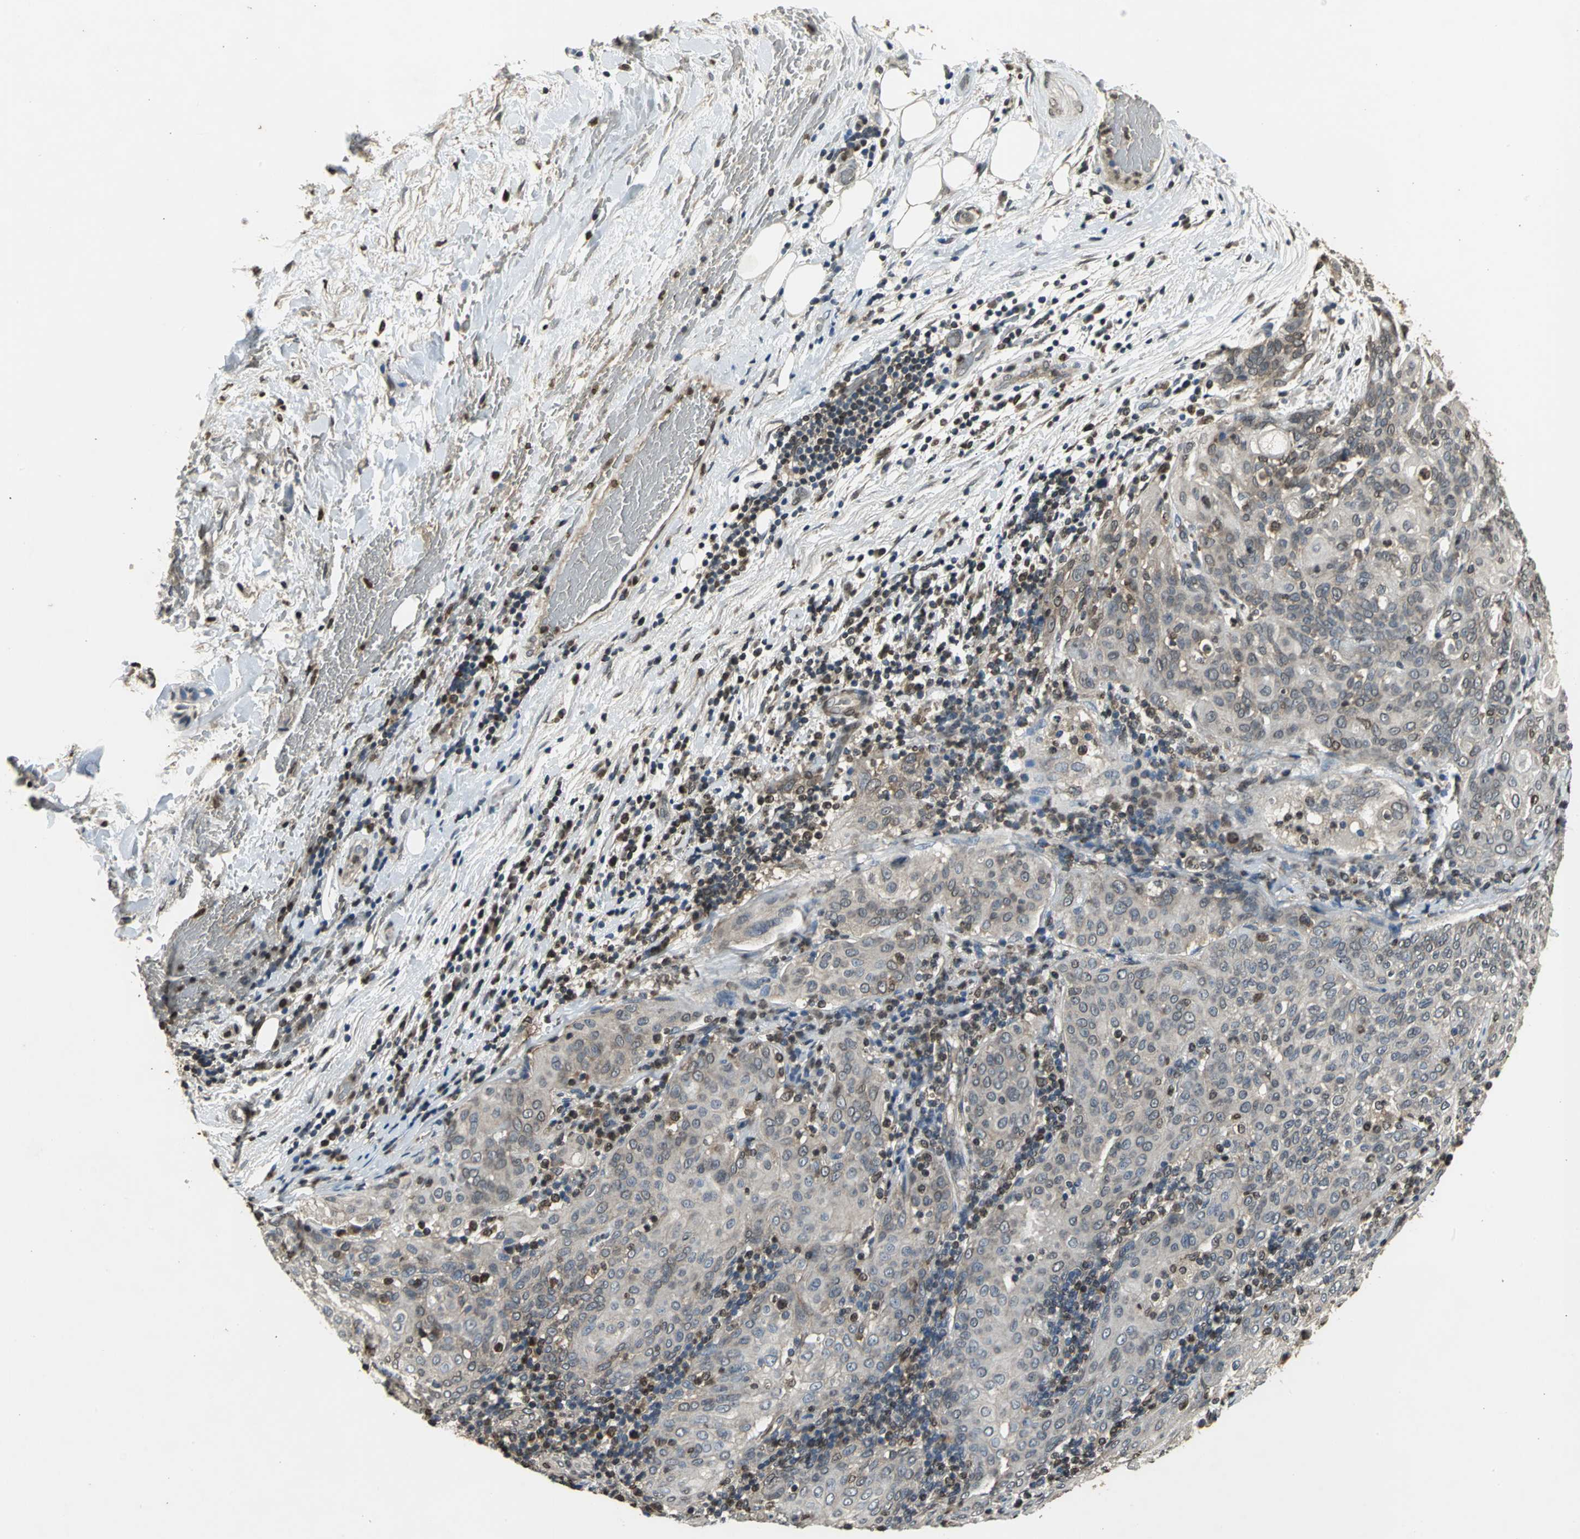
{"staining": {"intensity": "moderate", "quantity": ">75%", "location": "cytoplasmic/membranous,nuclear"}, "tissue": "lung cancer", "cell_type": "Tumor cells", "image_type": "cancer", "snomed": [{"axis": "morphology", "description": "Inflammation, NOS"}, {"axis": "morphology", "description": "Squamous cell carcinoma, NOS"}, {"axis": "topography", "description": "Lymph node"}, {"axis": "topography", "description": "Soft tissue"}, {"axis": "topography", "description": "Lung"}], "caption": "Immunohistochemistry (IHC) staining of squamous cell carcinoma (lung), which demonstrates medium levels of moderate cytoplasmic/membranous and nuclear staining in approximately >75% of tumor cells indicating moderate cytoplasmic/membranous and nuclear protein staining. The staining was performed using DAB (3,3'-diaminobenzidine) (brown) for protein detection and nuclei were counterstained in hematoxylin (blue).", "gene": "AHR", "patient": {"sex": "male", "age": 66}}